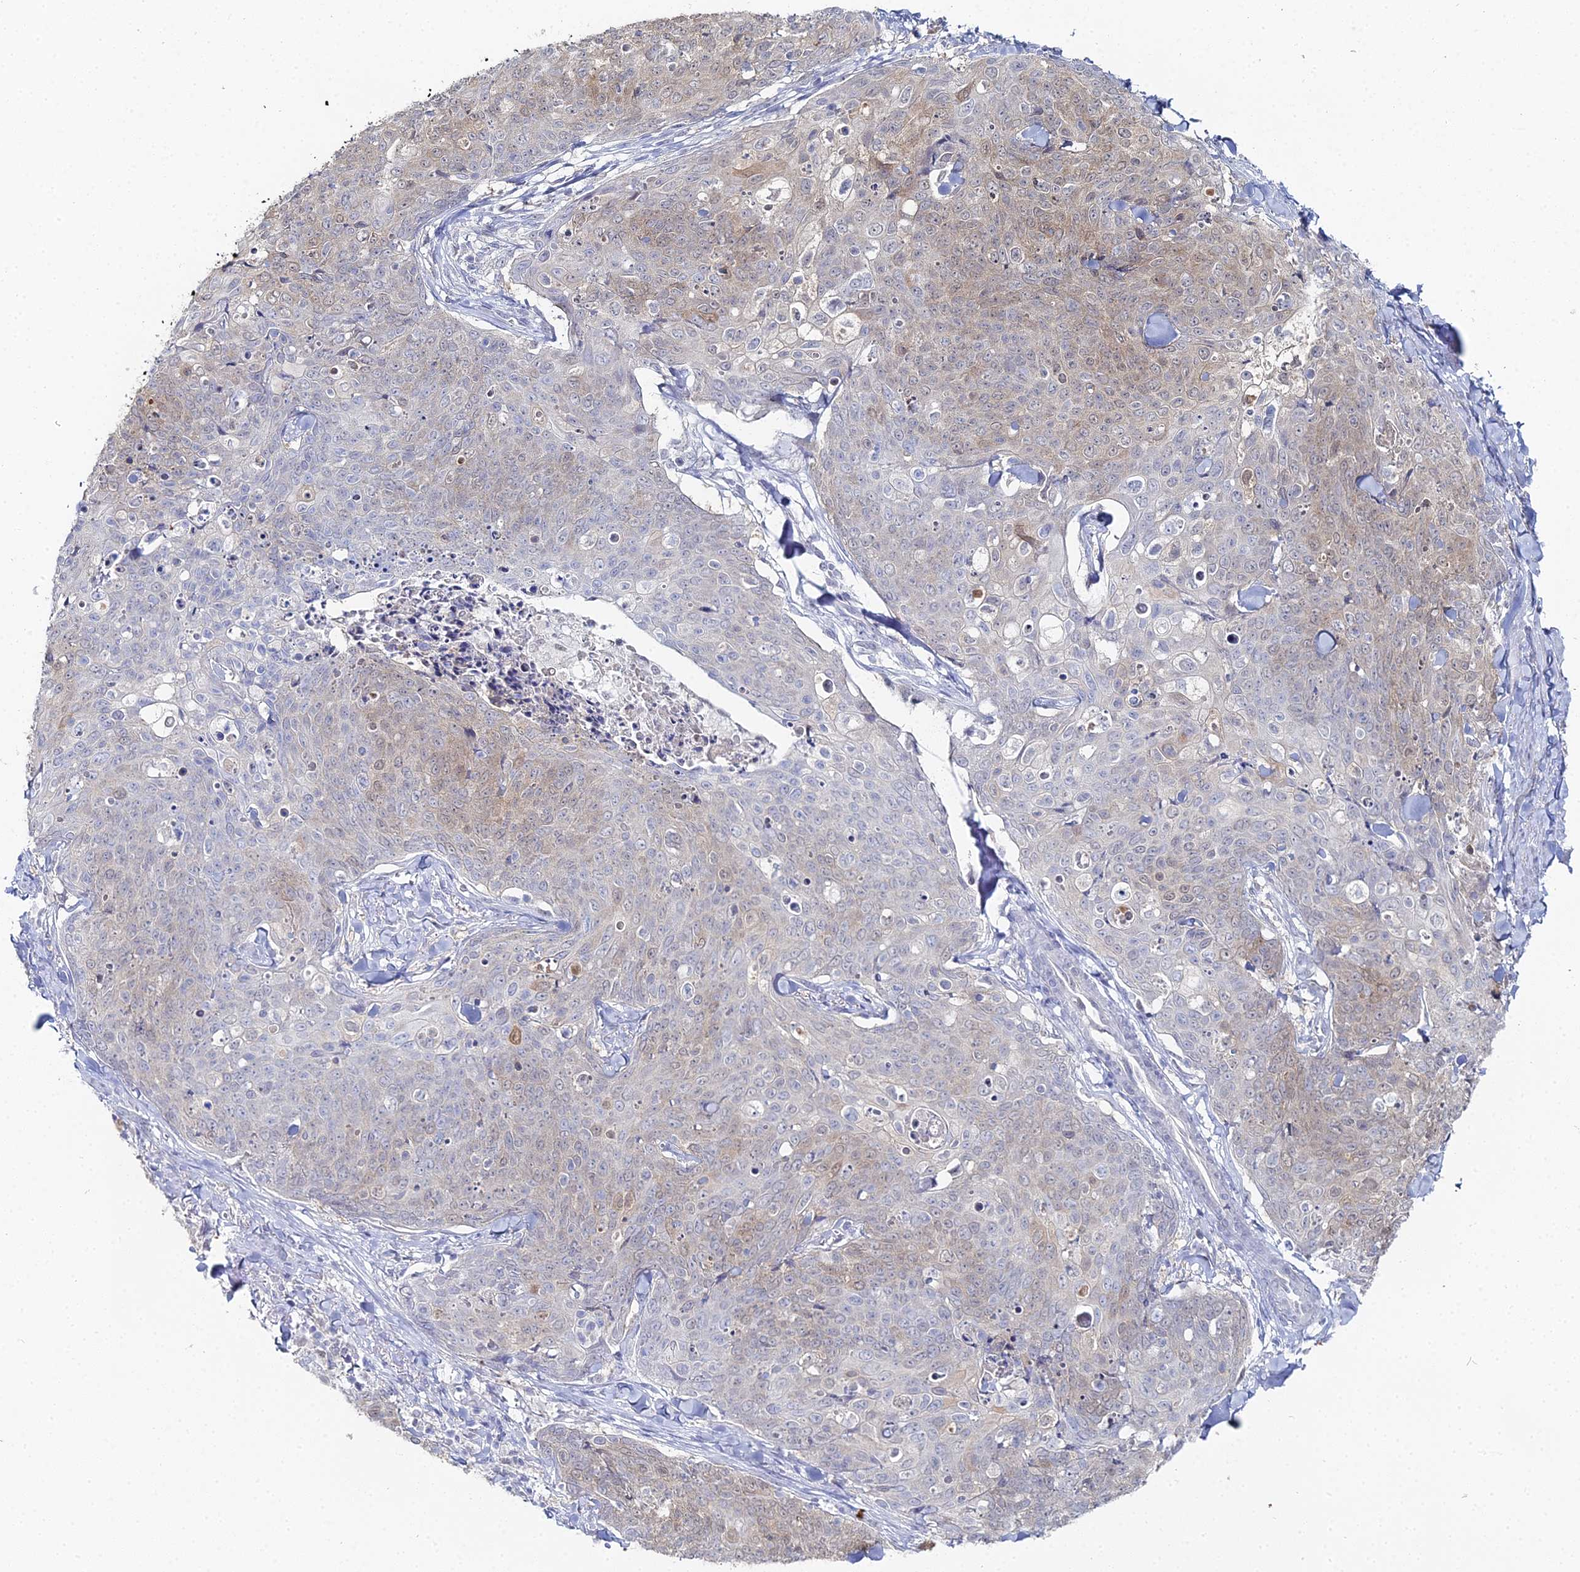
{"staining": {"intensity": "weak", "quantity": "25%-75%", "location": "cytoplasmic/membranous"}, "tissue": "skin cancer", "cell_type": "Tumor cells", "image_type": "cancer", "snomed": [{"axis": "morphology", "description": "Squamous cell carcinoma, NOS"}, {"axis": "topography", "description": "Skin"}, {"axis": "topography", "description": "Vulva"}], "caption": "Immunohistochemistry photomicrograph of neoplastic tissue: skin cancer (squamous cell carcinoma) stained using immunohistochemistry (IHC) exhibits low levels of weak protein expression localized specifically in the cytoplasmic/membranous of tumor cells, appearing as a cytoplasmic/membranous brown color.", "gene": "THAP4", "patient": {"sex": "female", "age": 85}}